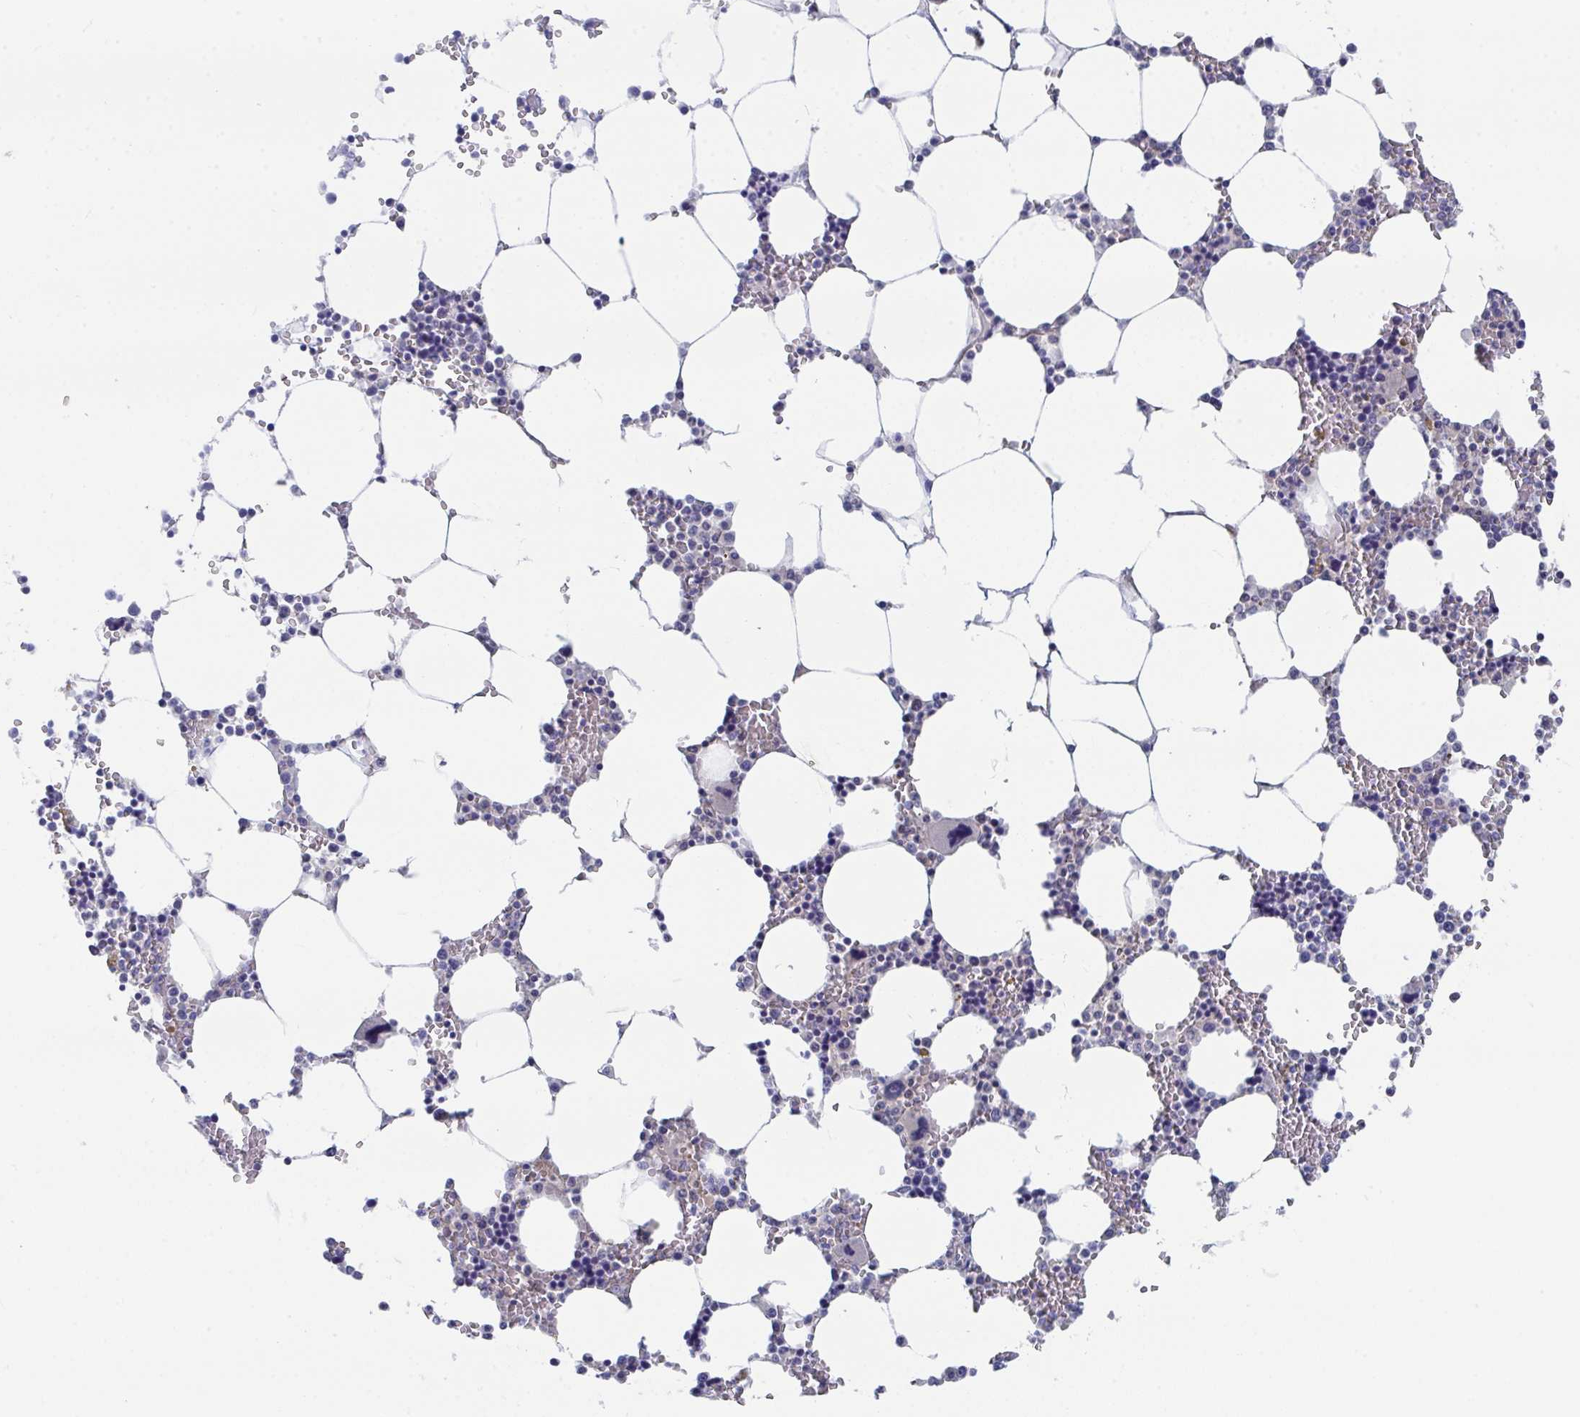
{"staining": {"intensity": "weak", "quantity": "<25%", "location": "cytoplasmic/membranous"}, "tissue": "bone marrow", "cell_type": "Hematopoietic cells", "image_type": "normal", "snomed": [{"axis": "morphology", "description": "Normal tissue, NOS"}, {"axis": "topography", "description": "Bone marrow"}], "caption": "A photomicrograph of bone marrow stained for a protein displays no brown staining in hematopoietic cells. (Brightfield microscopy of DAB (3,3'-diaminobenzidine) IHC at high magnification).", "gene": "P2RX3", "patient": {"sex": "male", "age": 64}}